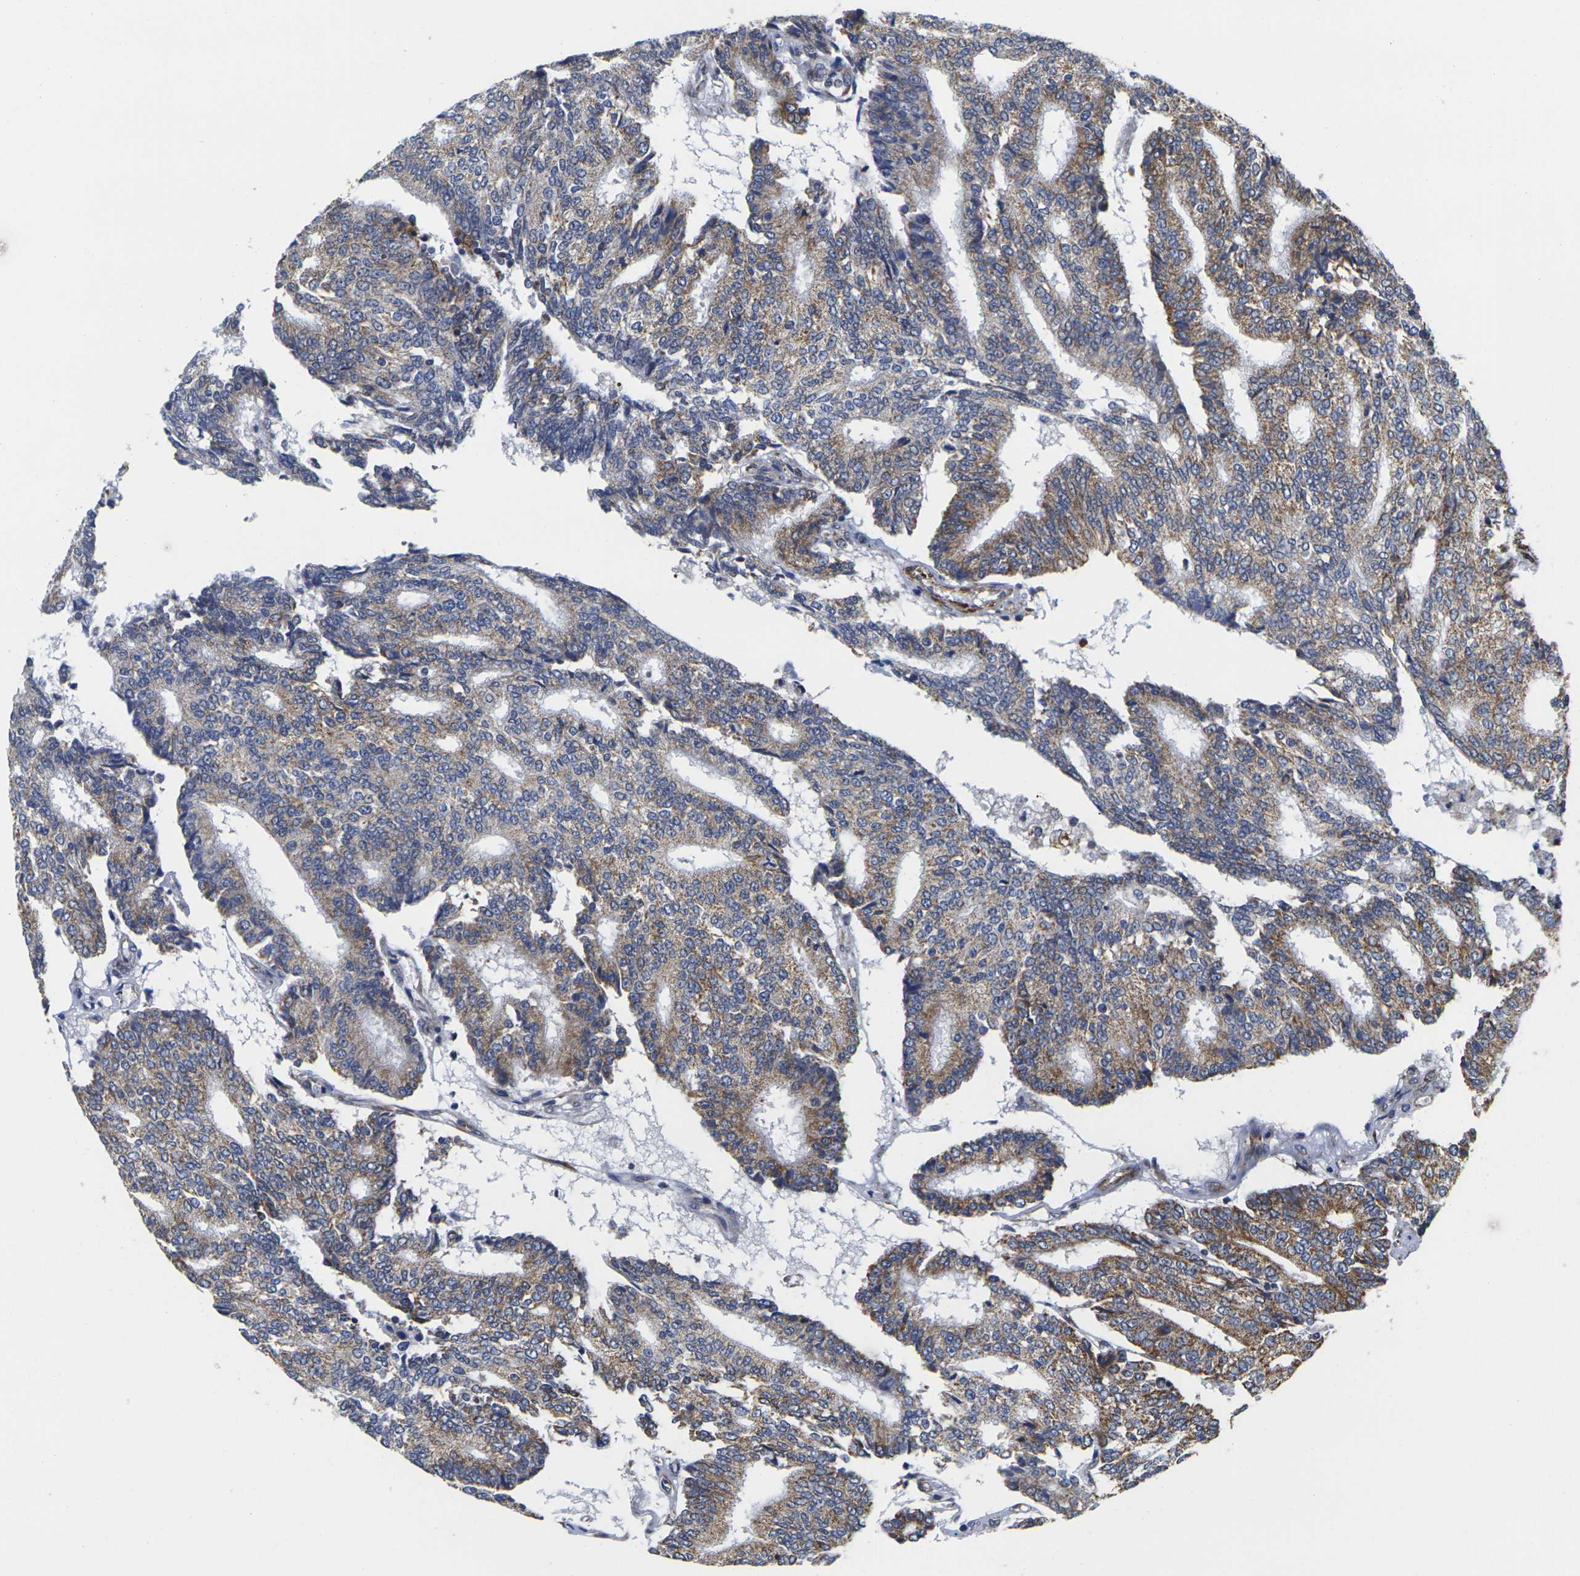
{"staining": {"intensity": "moderate", "quantity": ">75%", "location": "cytoplasmic/membranous"}, "tissue": "prostate cancer", "cell_type": "Tumor cells", "image_type": "cancer", "snomed": [{"axis": "morphology", "description": "Adenocarcinoma, High grade"}, {"axis": "topography", "description": "Prostate"}], "caption": "Immunohistochemical staining of human prostate cancer shows medium levels of moderate cytoplasmic/membranous protein positivity in about >75% of tumor cells.", "gene": "P2RY11", "patient": {"sex": "male", "age": 55}}